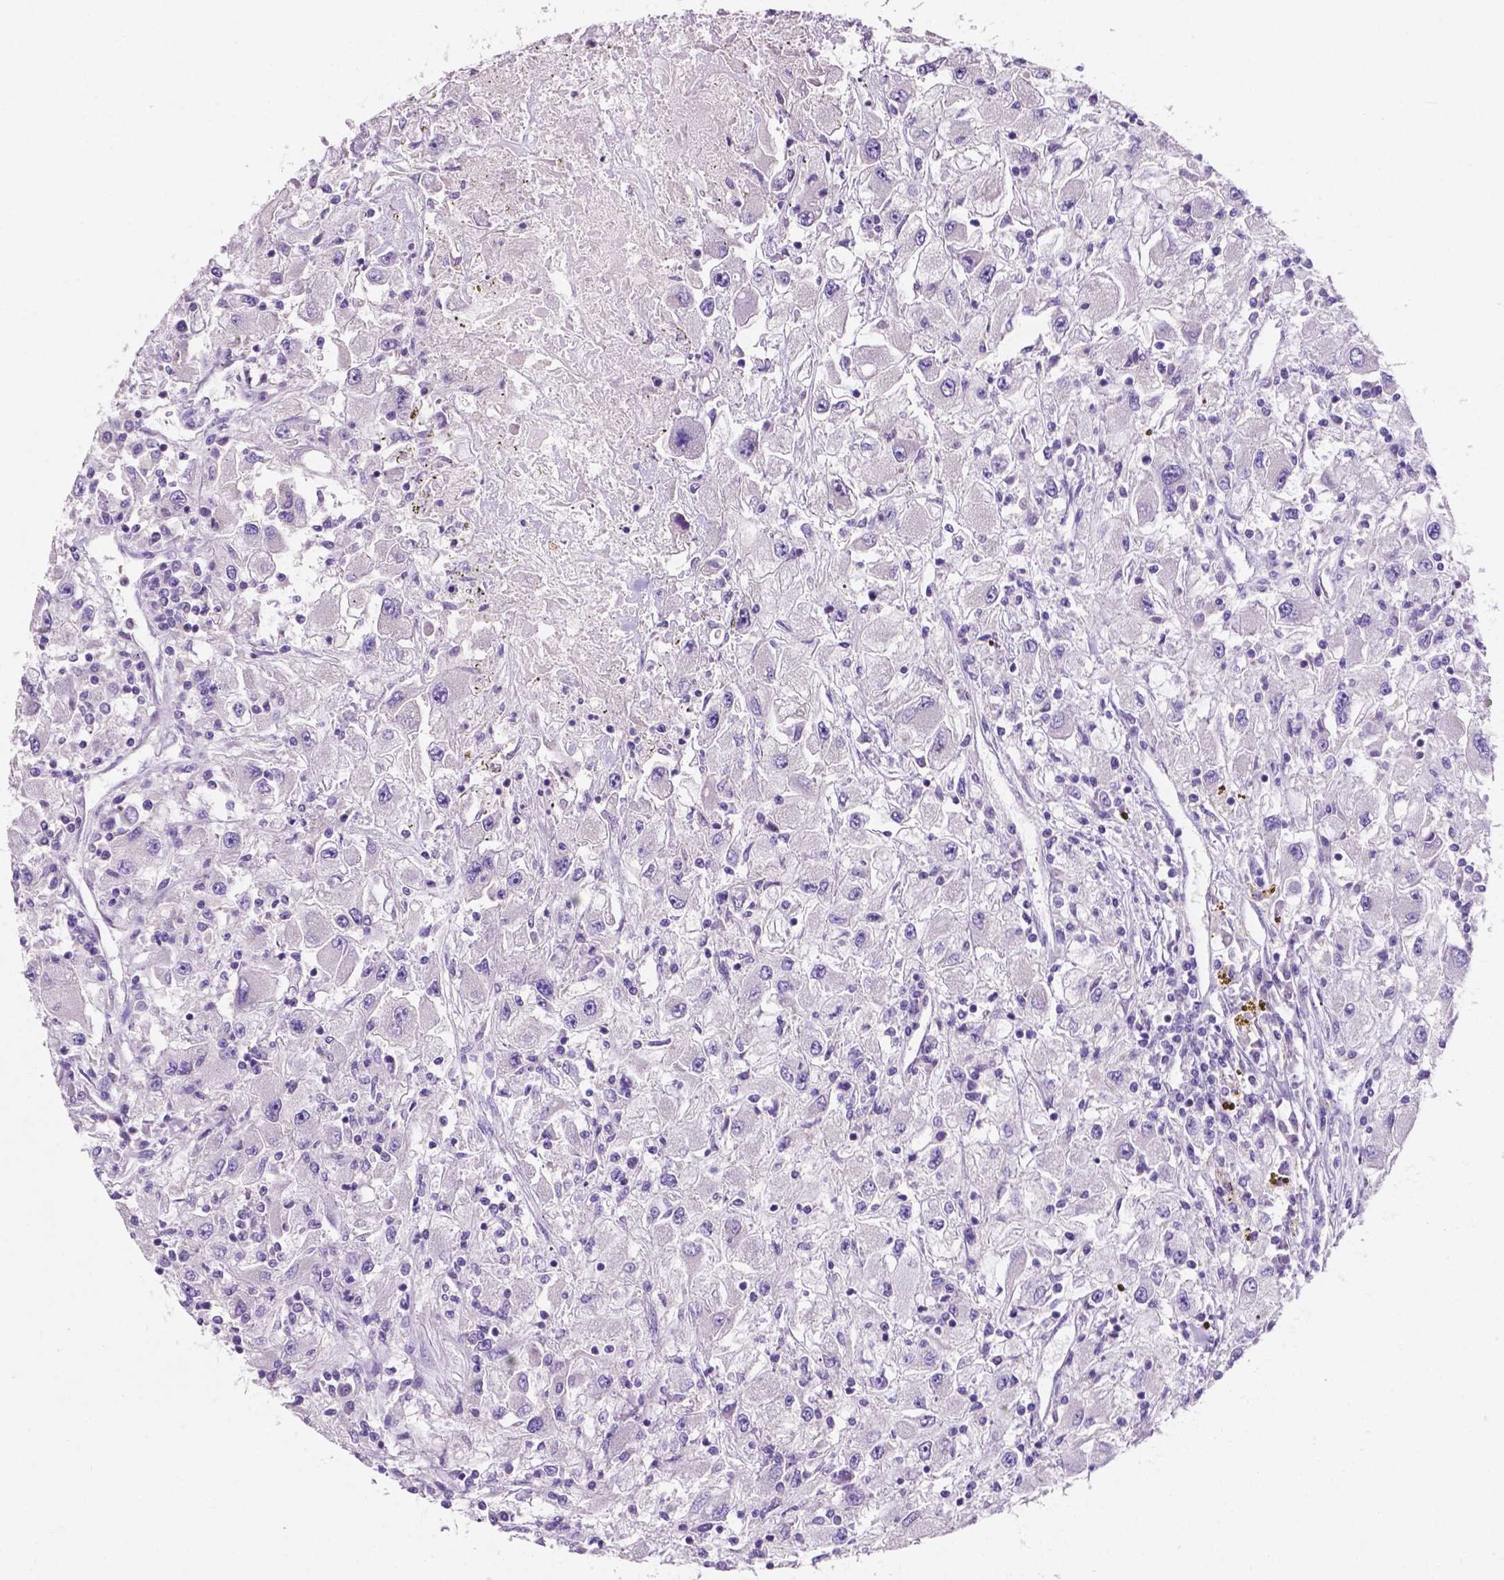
{"staining": {"intensity": "negative", "quantity": "none", "location": "none"}, "tissue": "renal cancer", "cell_type": "Tumor cells", "image_type": "cancer", "snomed": [{"axis": "morphology", "description": "Adenocarcinoma, NOS"}, {"axis": "topography", "description": "Kidney"}], "caption": "Immunohistochemistry (IHC) micrograph of renal cancer stained for a protein (brown), which displays no staining in tumor cells. The staining was performed using DAB (3,3'-diaminobenzidine) to visualize the protein expression in brown, while the nuclei were stained in blue with hematoxylin (Magnification: 20x).", "gene": "MKRN2OS", "patient": {"sex": "female", "age": 67}}